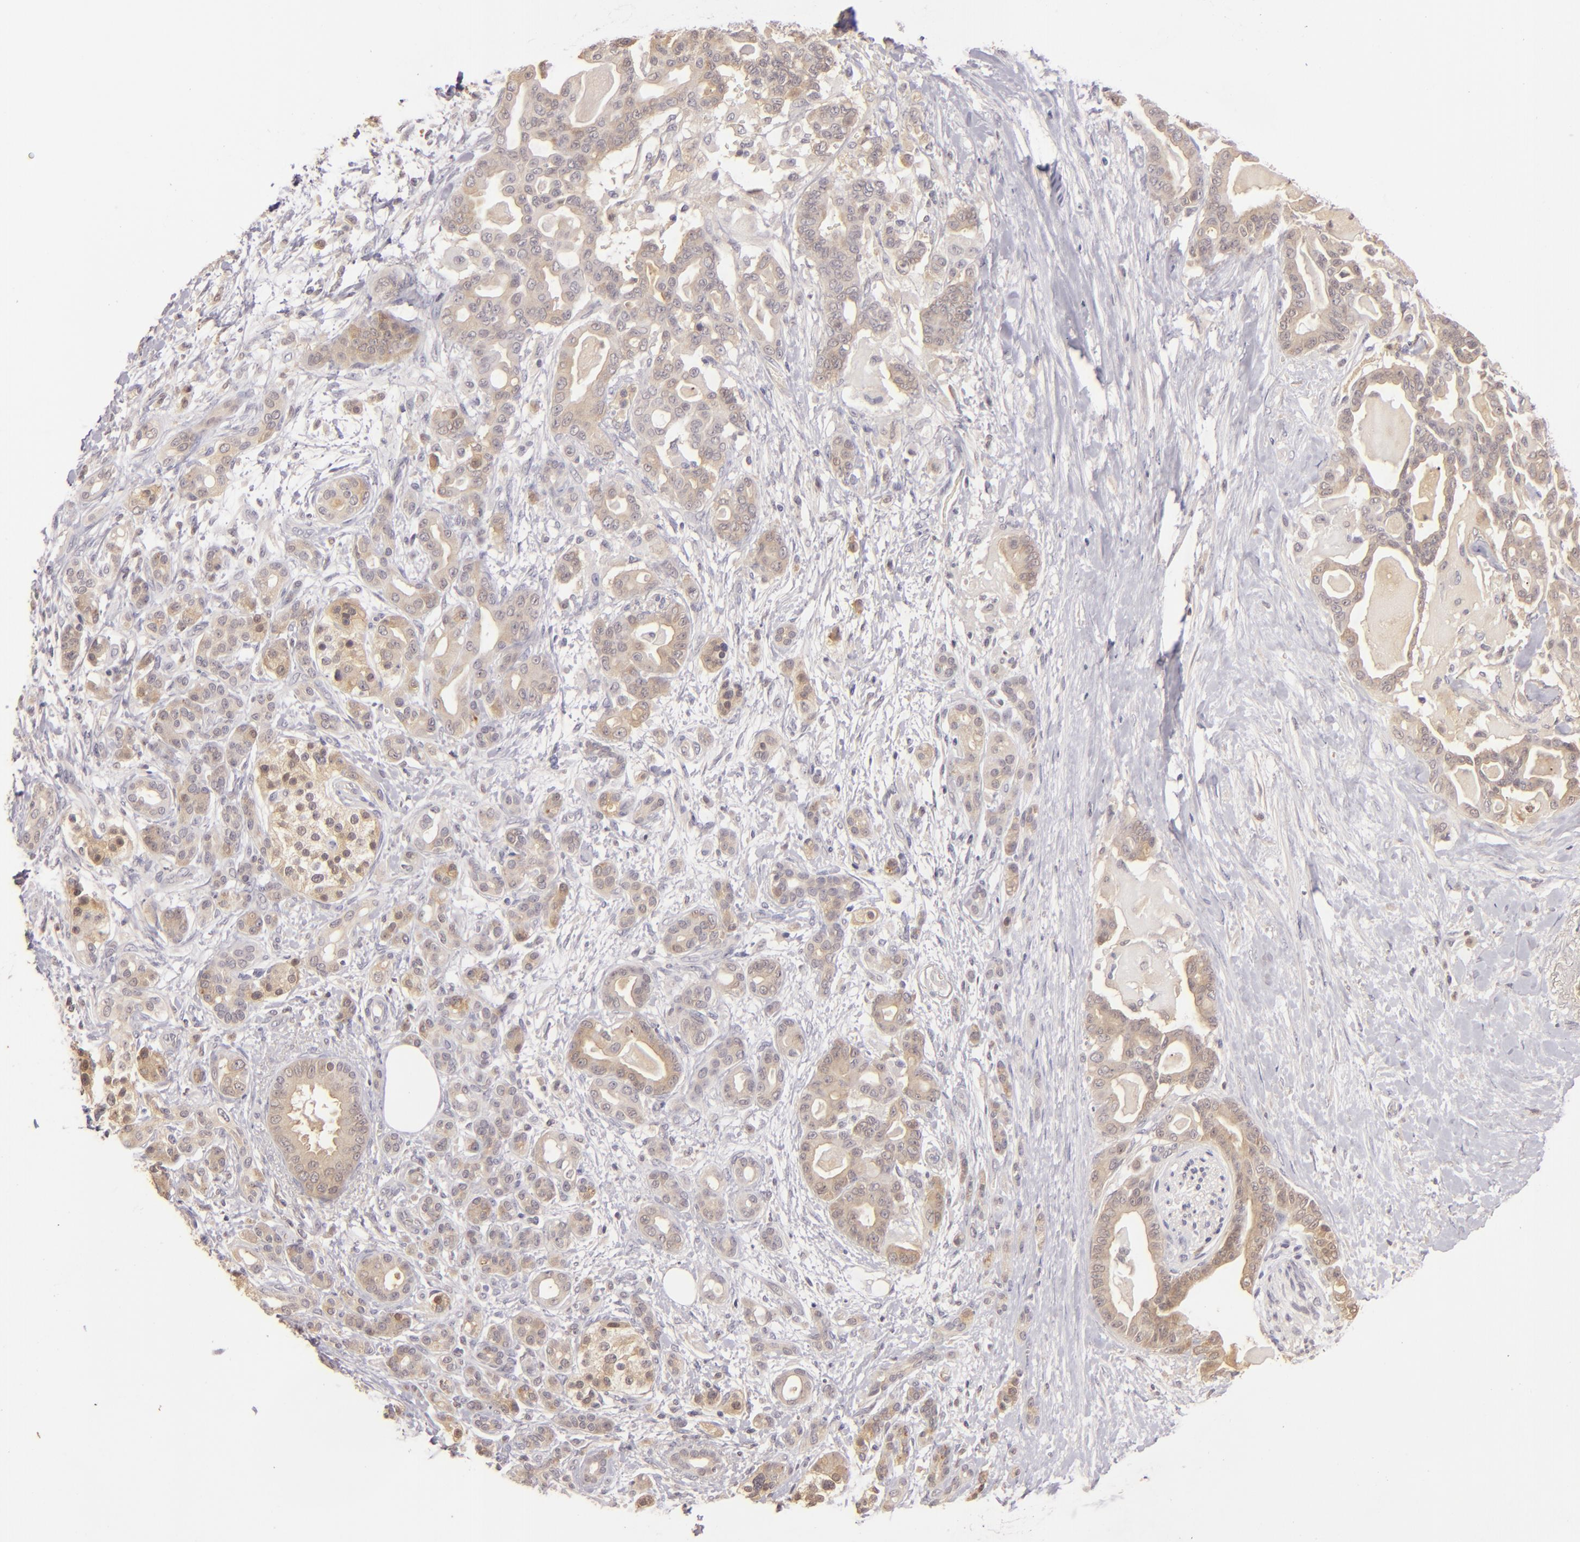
{"staining": {"intensity": "weak", "quantity": ">75%", "location": "cytoplasmic/membranous"}, "tissue": "pancreatic cancer", "cell_type": "Tumor cells", "image_type": "cancer", "snomed": [{"axis": "morphology", "description": "Adenocarcinoma, NOS"}, {"axis": "topography", "description": "Pancreas"}], "caption": "Human pancreatic cancer (adenocarcinoma) stained with a protein marker demonstrates weak staining in tumor cells.", "gene": "LRG1", "patient": {"sex": "male", "age": 63}}